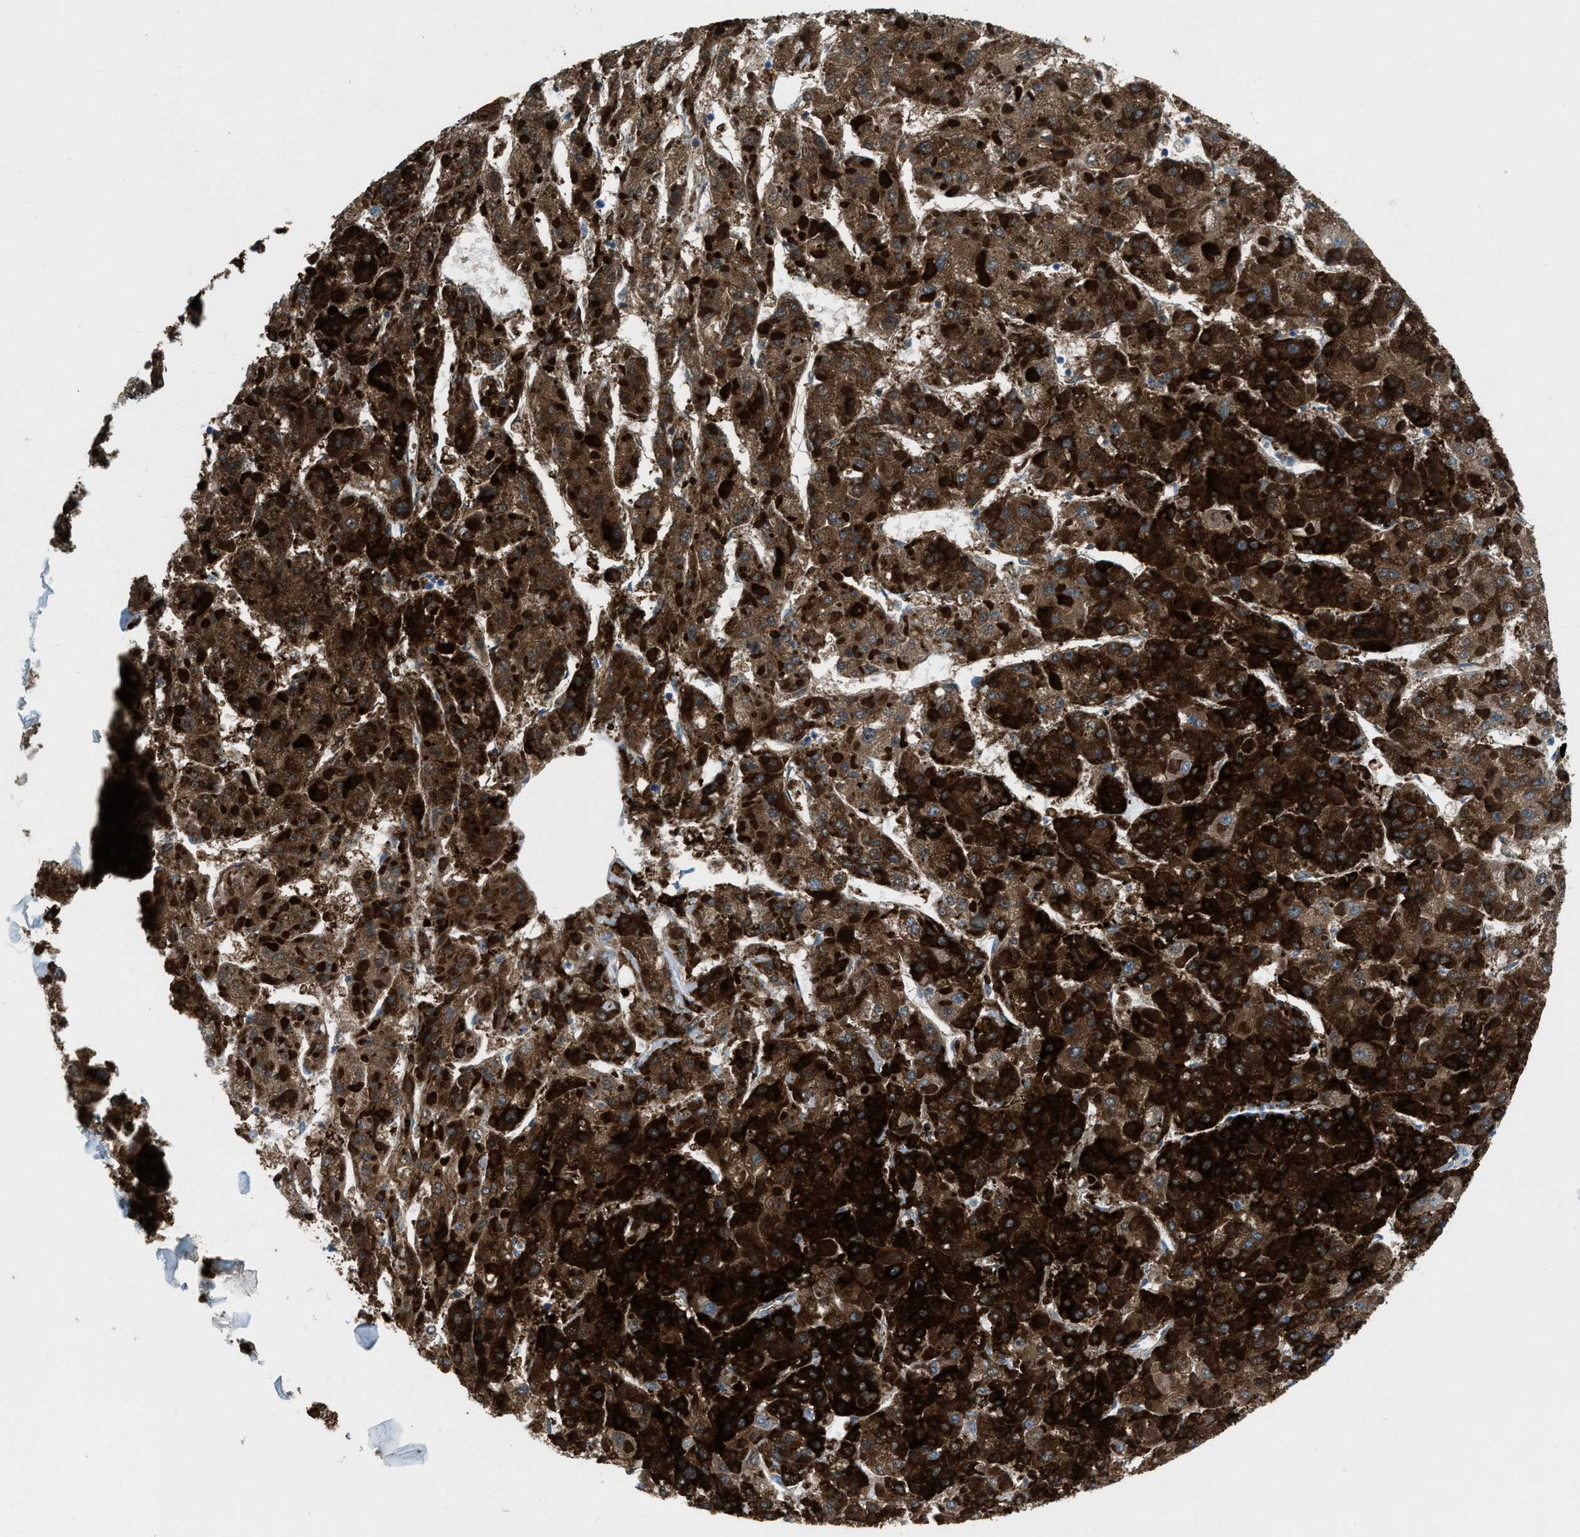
{"staining": {"intensity": "strong", "quantity": ">75%", "location": "cytoplasmic/membranous"}, "tissue": "liver cancer", "cell_type": "Tumor cells", "image_type": "cancer", "snomed": [{"axis": "morphology", "description": "Carcinoma, Hepatocellular, NOS"}, {"axis": "topography", "description": "Liver"}], "caption": "Immunohistochemistry image of human liver cancer (hepatocellular carcinoma) stained for a protein (brown), which displays high levels of strong cytoplasmic/membranous positivity in approximately >75% of tumor cells.", "gene": "SVIL", "patient": {"sex": "female", "age": 73}}